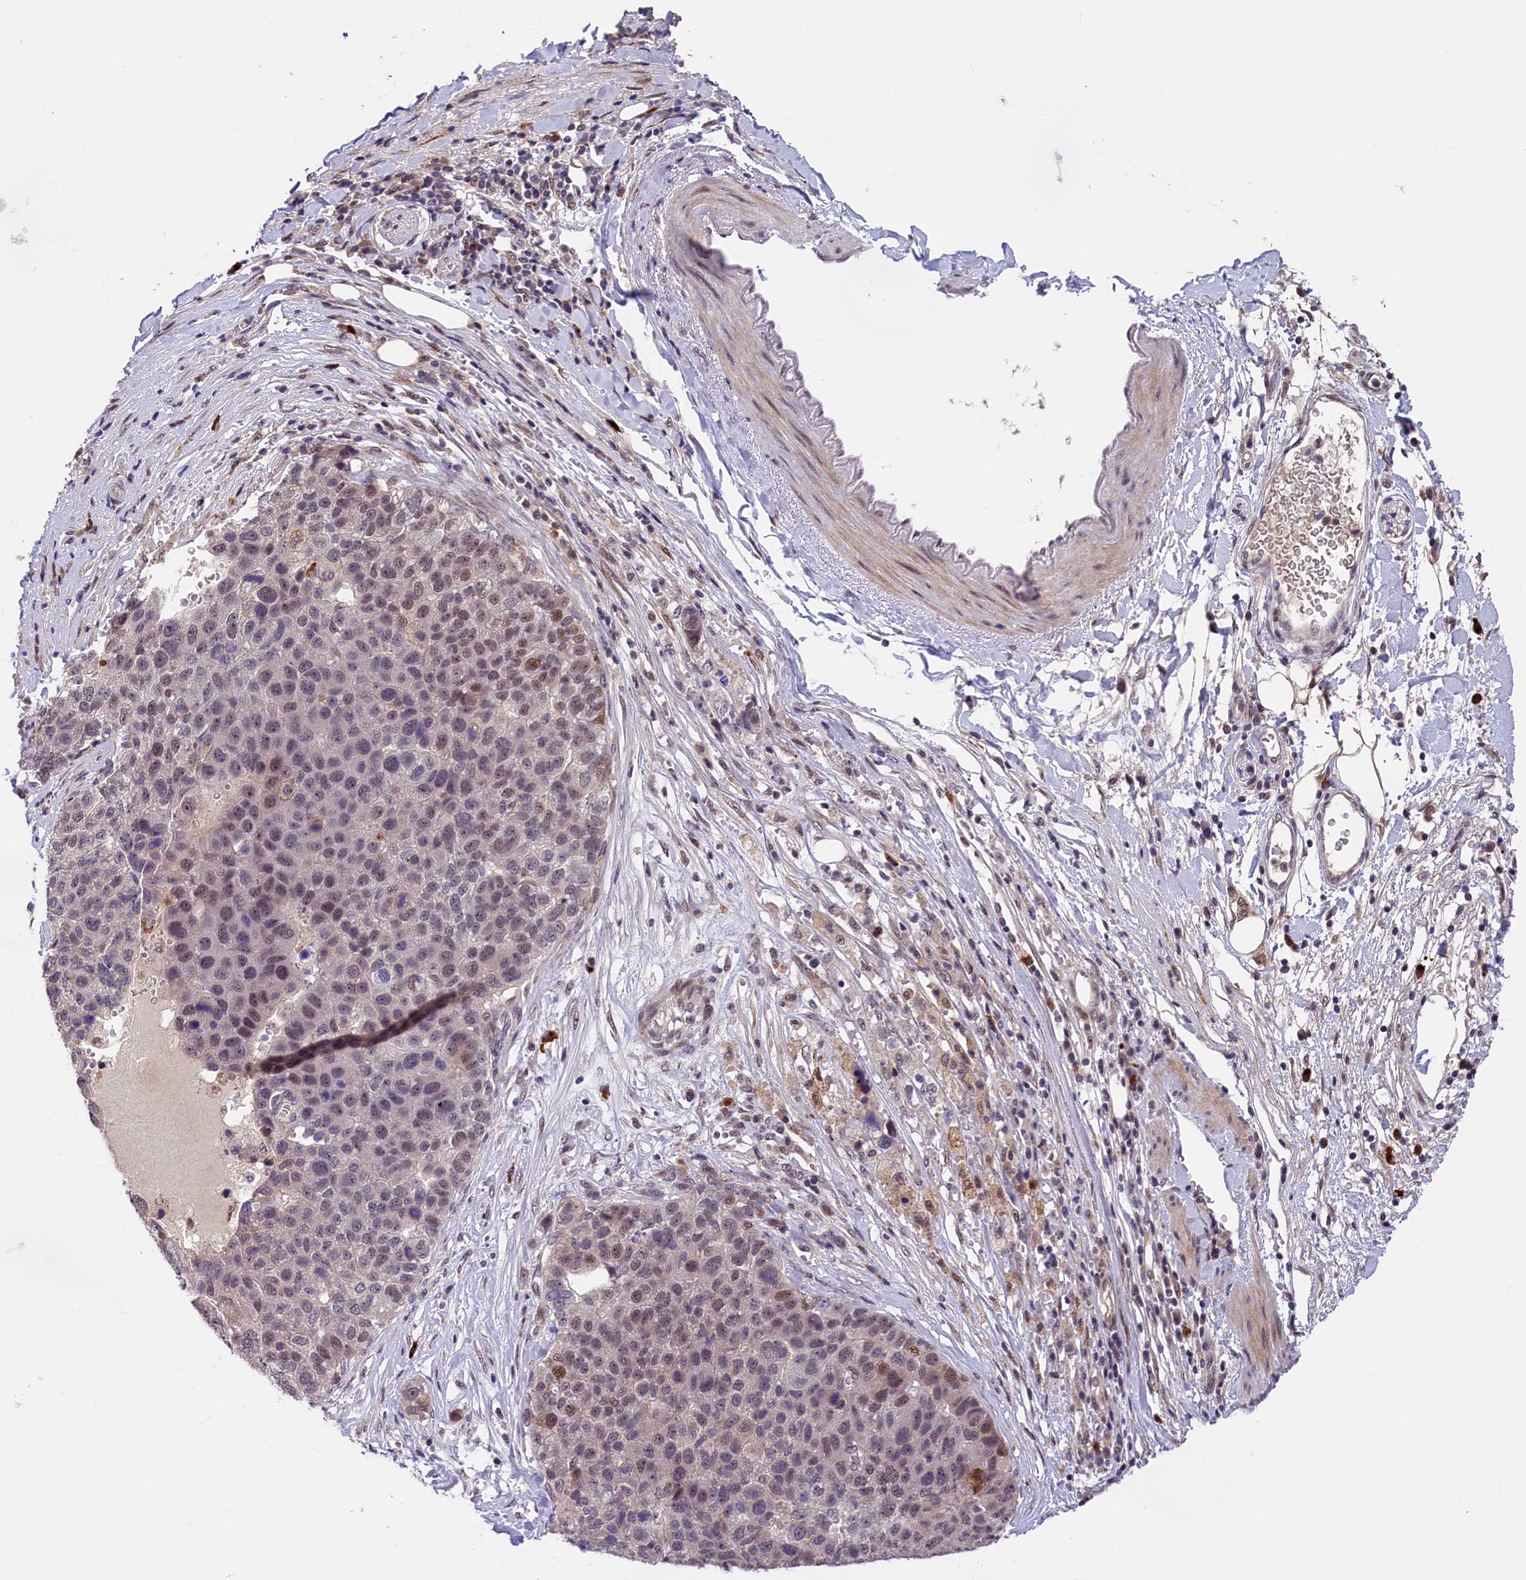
{"staining": {"intensity": "moderate", "quantity": "<25%", "location": "nuclear"}, "tissue": "pancreatic cancer", "cell_type": "Tumor cells", "image_type": "cancer", "snomed": [{"axis": "morphology", "description": "Adenocarcinoma, NOS"}, {"axis": "topography", "description": "Pancreas"}], "caption": "Pancreatic adenocarcinoma stained for a protein reveals moderate nuclear positivity in tumor cells.", "gene": "FBXO45", "patient": {"sex": "female", "age": 61}}